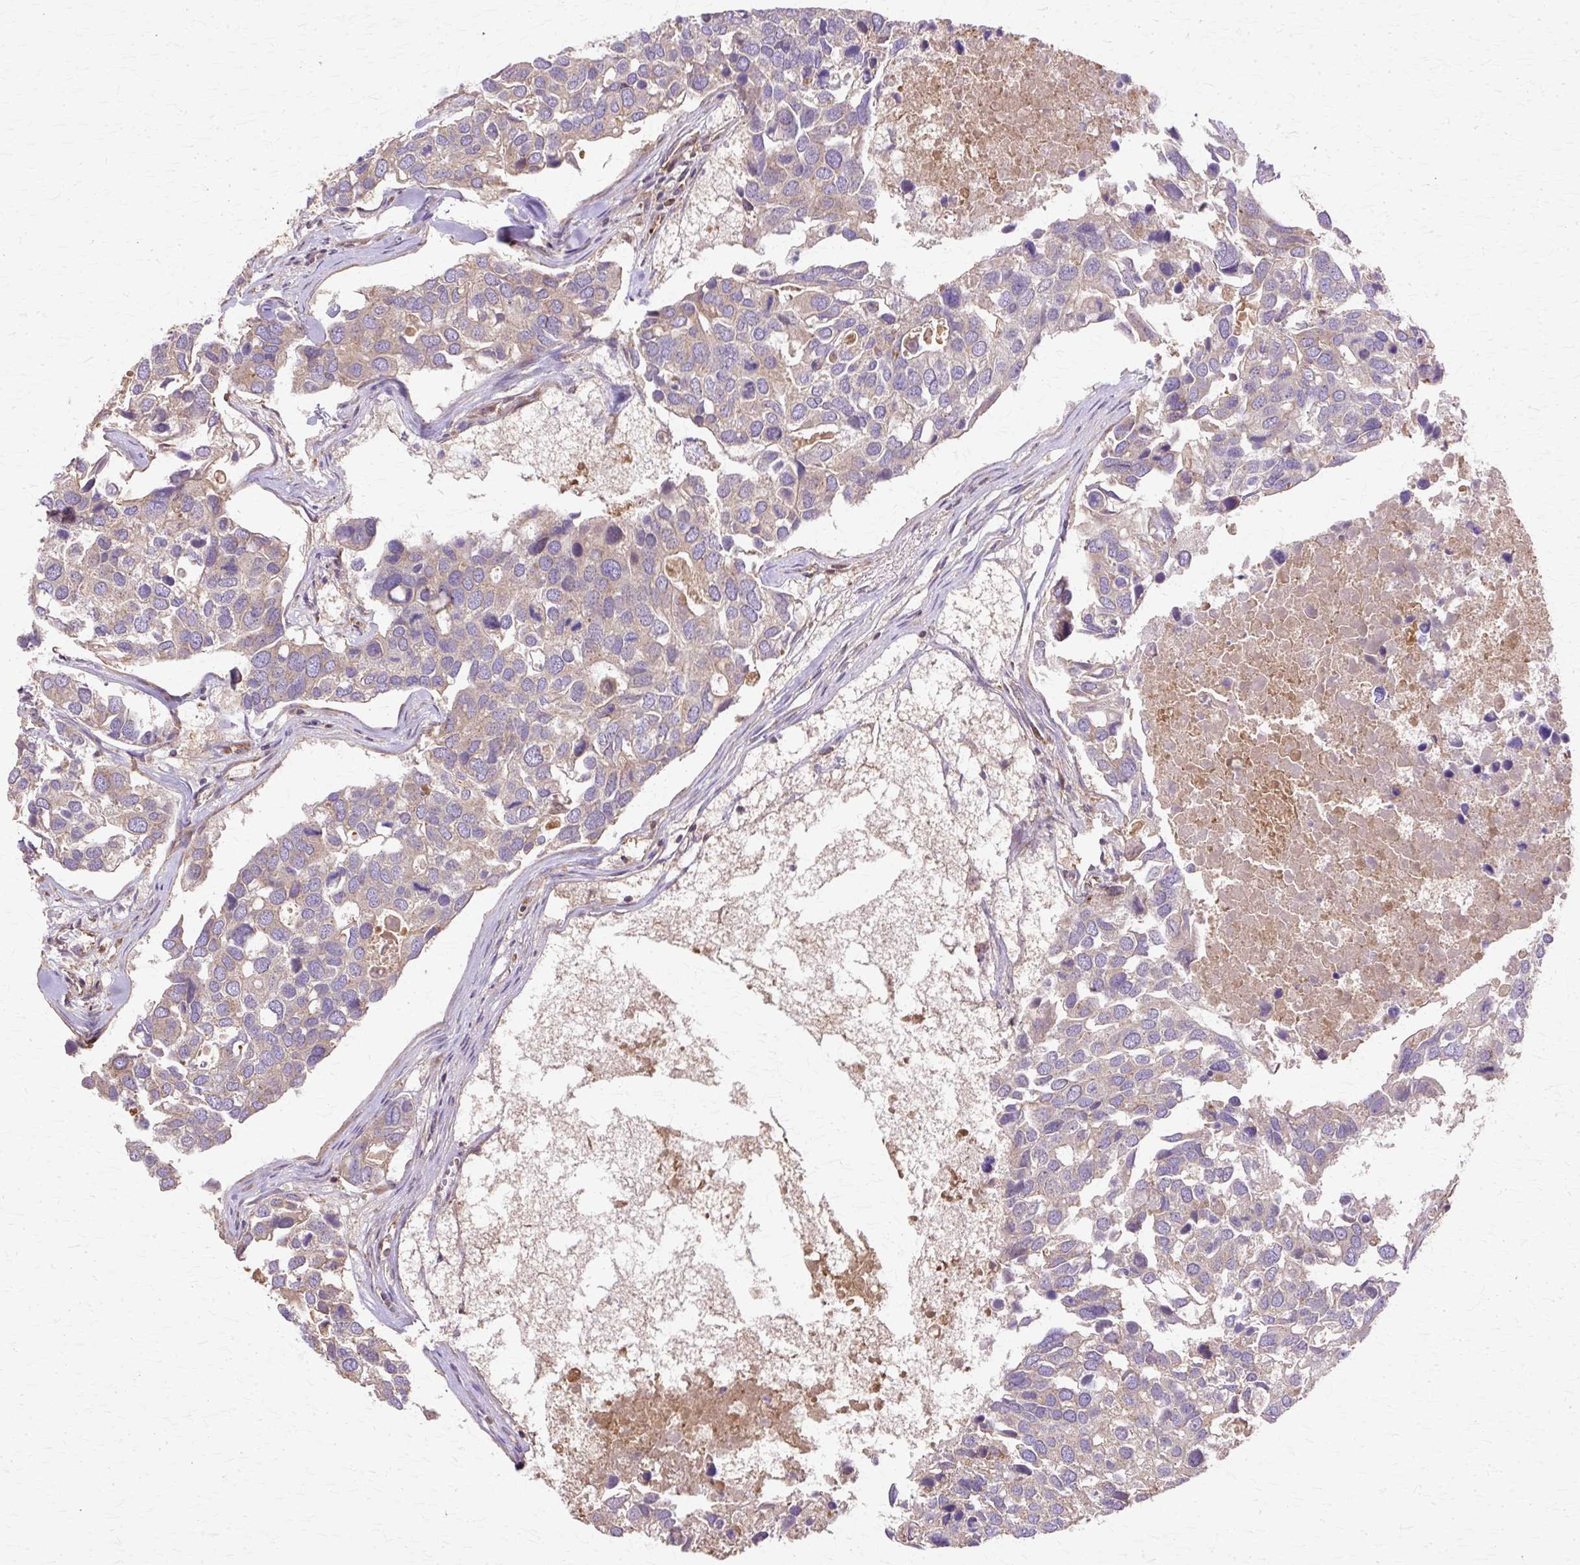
{"staining": {"intensity": "weak", "quantity": "<25%", "location": "cytoplasmic/membranous"}, "tissue": "breast cancer", "cell_type": "Tumor cells", "image_type": "cancer", "snomed": [{"axis": "morphology", "description": "Duct carcinoma"}, {"axis": "topography", "description": "Breast"}], "caption": "Tumor cells are negative for protein expression in human breast invasive ductal carcinoma.", "gene": "COPB1", "patient": {"sex": "female", "age": 83}}